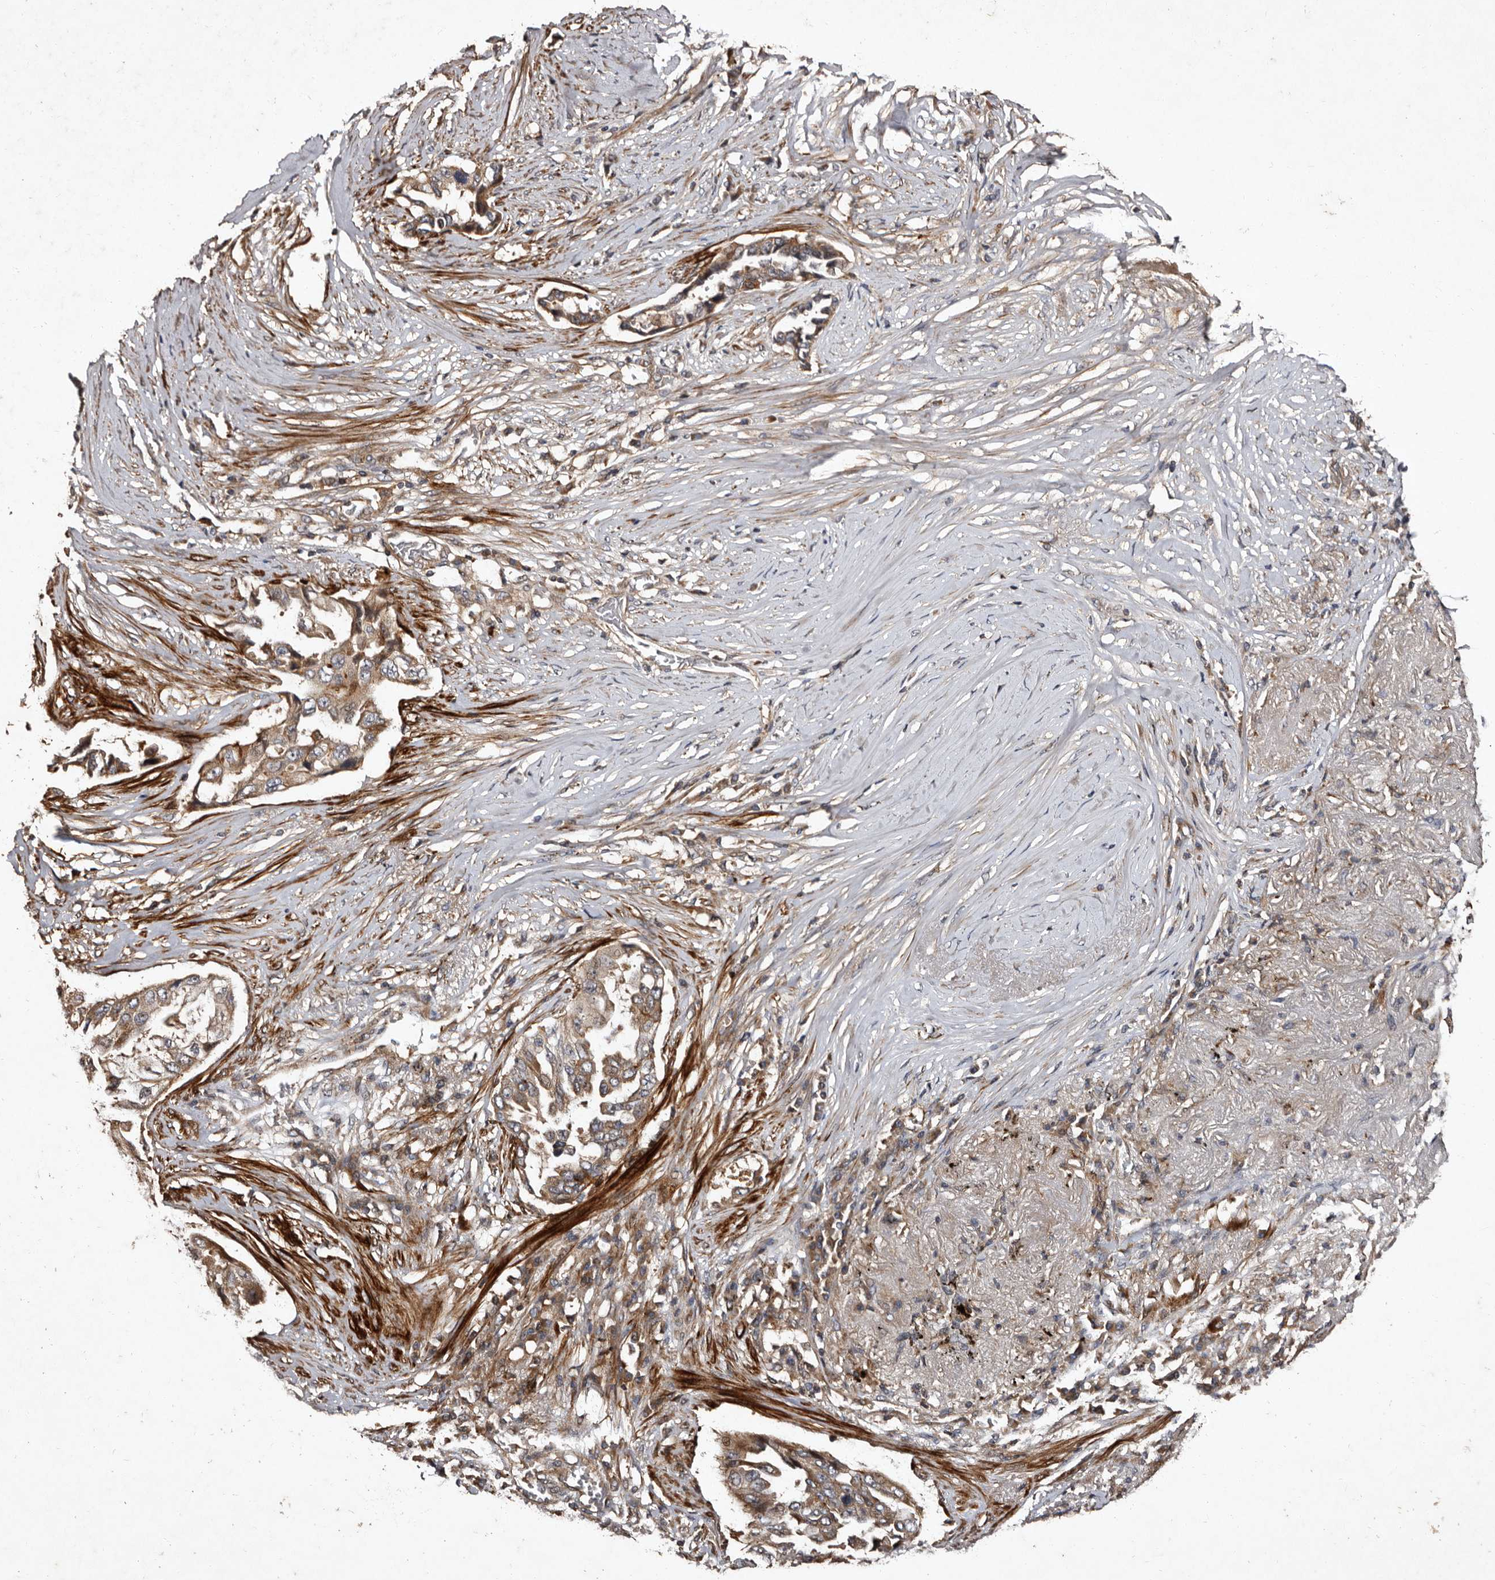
{"staining": {"intensity": "moderate", "quantity": "<25%", "location": "cytoplasmic/membranous"}, "tissue": "lung cancer", "cell_type": "Tumor cells", "image_type": "cancer", "snomed": [{"axis": "morphology", "description": "Adenocarcinoma, NOS"}, {"axis": "topography", "description": "Lung"}], "caption": "Adenocarcinoma (lung) was stained to show a protein in brown. There is low levels of moderate cytoplasmic/membranous staining in approximately <25% of tumor cells.", "gene": "PRKD3", "patient": {"sex": "female", "age": 51}}